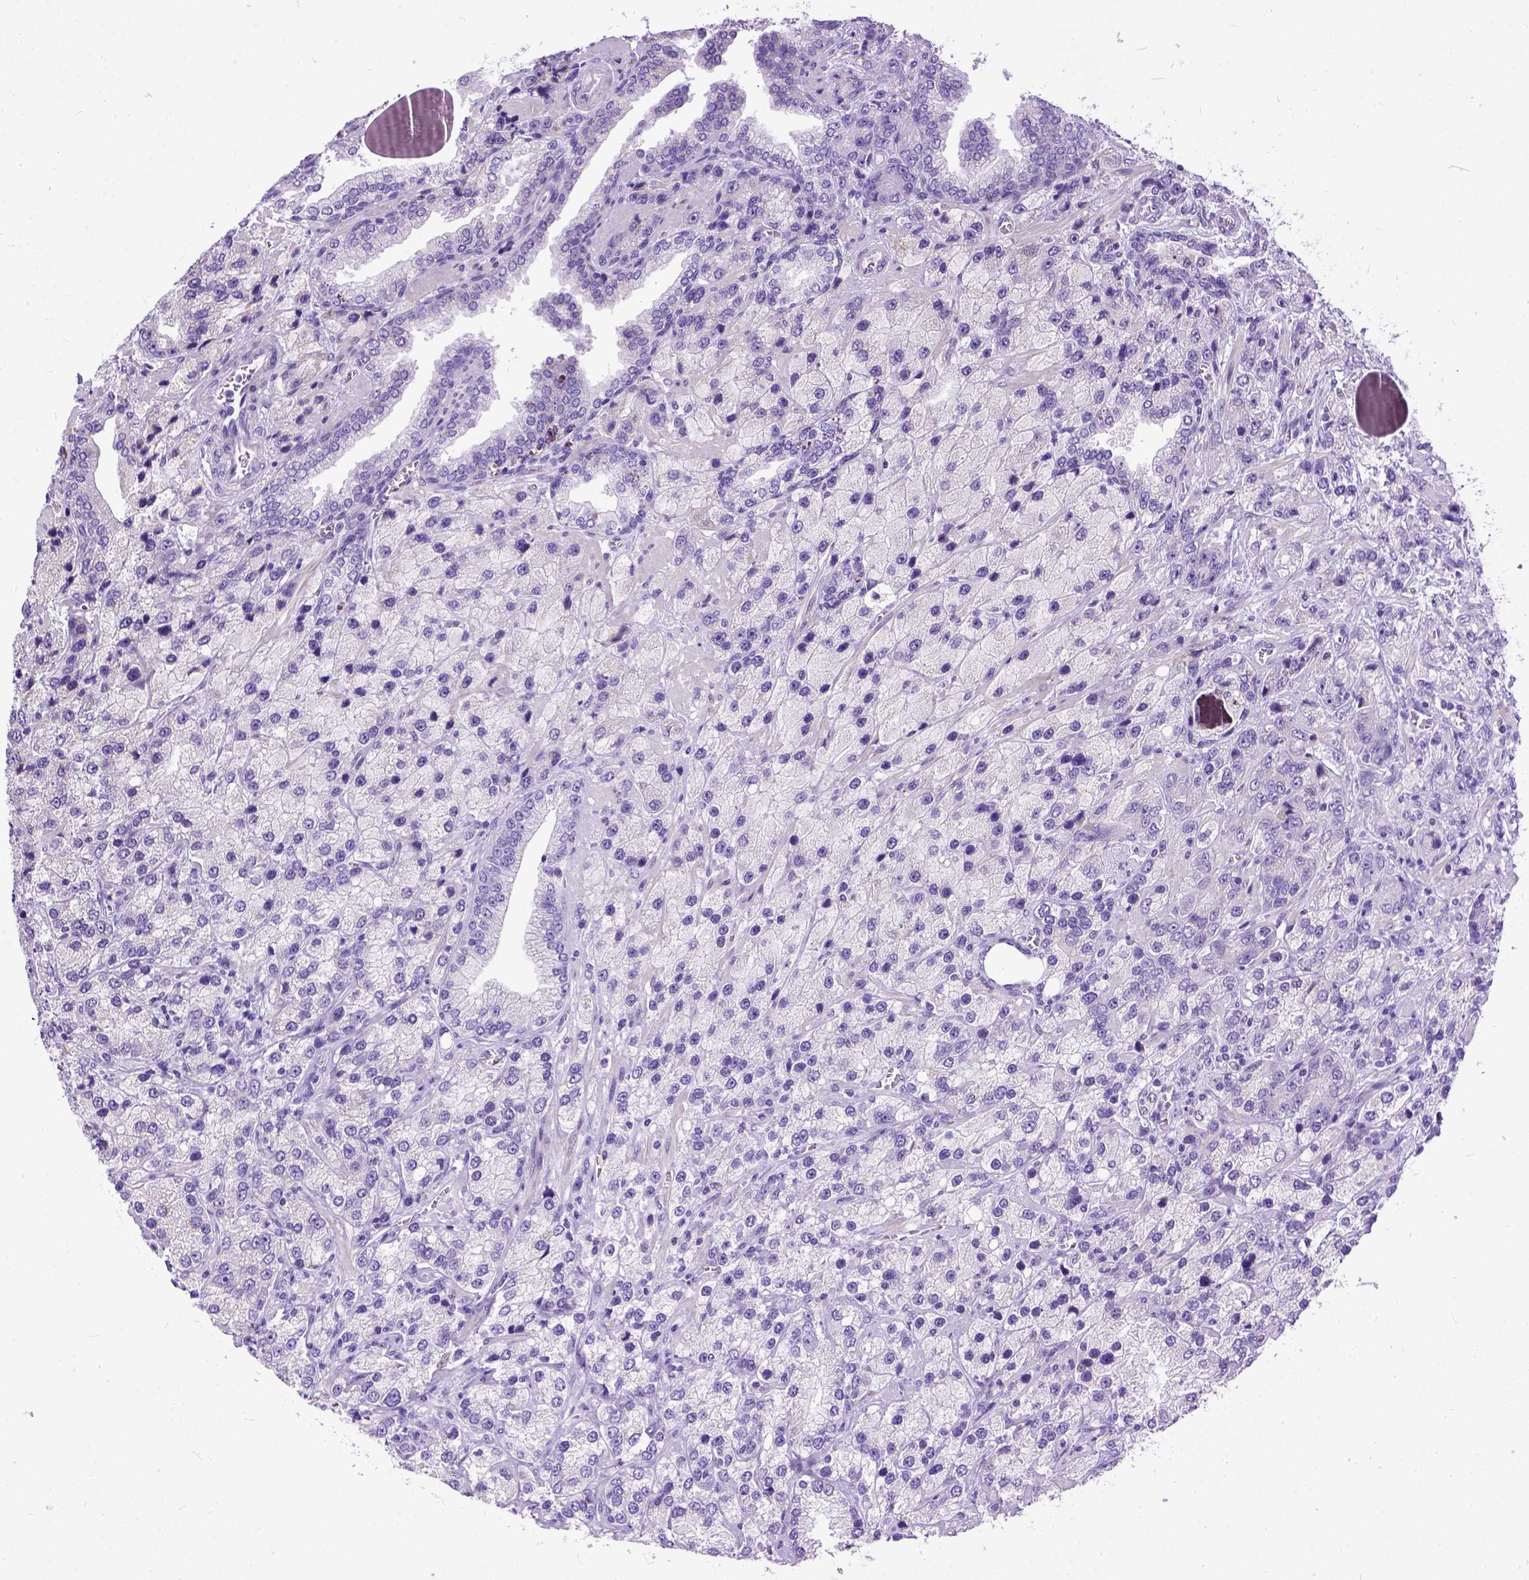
{"staining": {"intensity": "negative", "quantity": "none", "location": "none"}, "tissue": "prostate cancer", "cell_type": "Tumor cells", "image_type": "cancer", "snomed": [{"axis": "morphology", "description": "Adenocarcinoma, NOS"}, {"axis": "topography", "description": "Prostate"}], "caption": "Immunohistochemistry (IHC) micrograph of human prostate adenocarcinoma stained for a protein (brown), which shows no positivity in tumor cells.", "gene": "CRB1", "patient": {"sex": "male", "age": 63}}